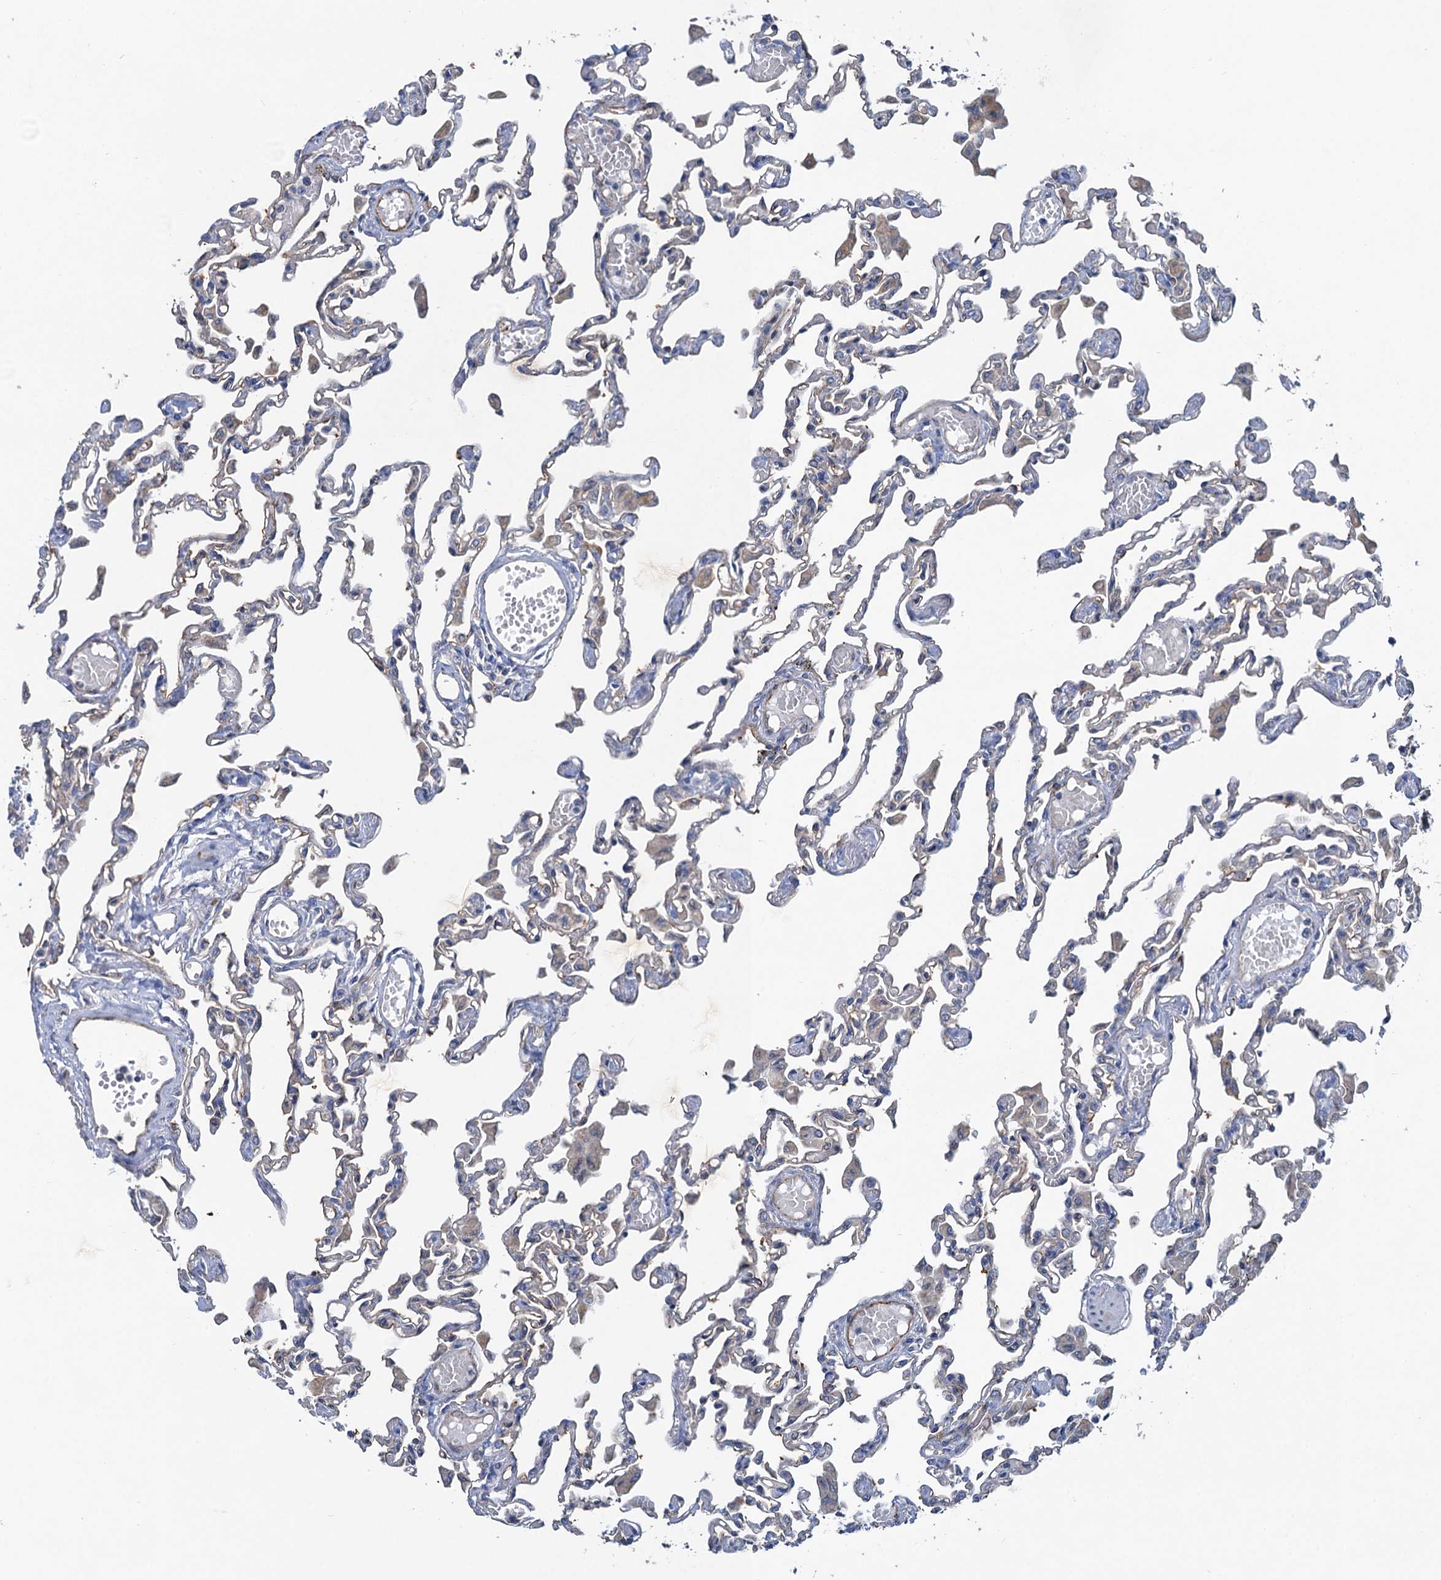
{"staining": {"intensity": "weak", "quantity": "25%-75%", "location": "cytoplasmic/membranous"}, "tissue": "lung", "cell_type": "Alveolar cells", "image_type": "normal", "snomed": [{"axis": "morphology", "description": "Normal tissue, NOS"}, {"axis": "topography", "description": "Bronchus"}, {"axis": "topography", "description": "Lung"}], "caption": "Weak cytoplasmic/membranous staining is seen in approximately 25%-75% of alveolar cells in normal lung. (DAB = brown stain, brightfield microscopy at high magnification).", "gene": "PLLP", "patient": {"sex": "female", "age": 49}}